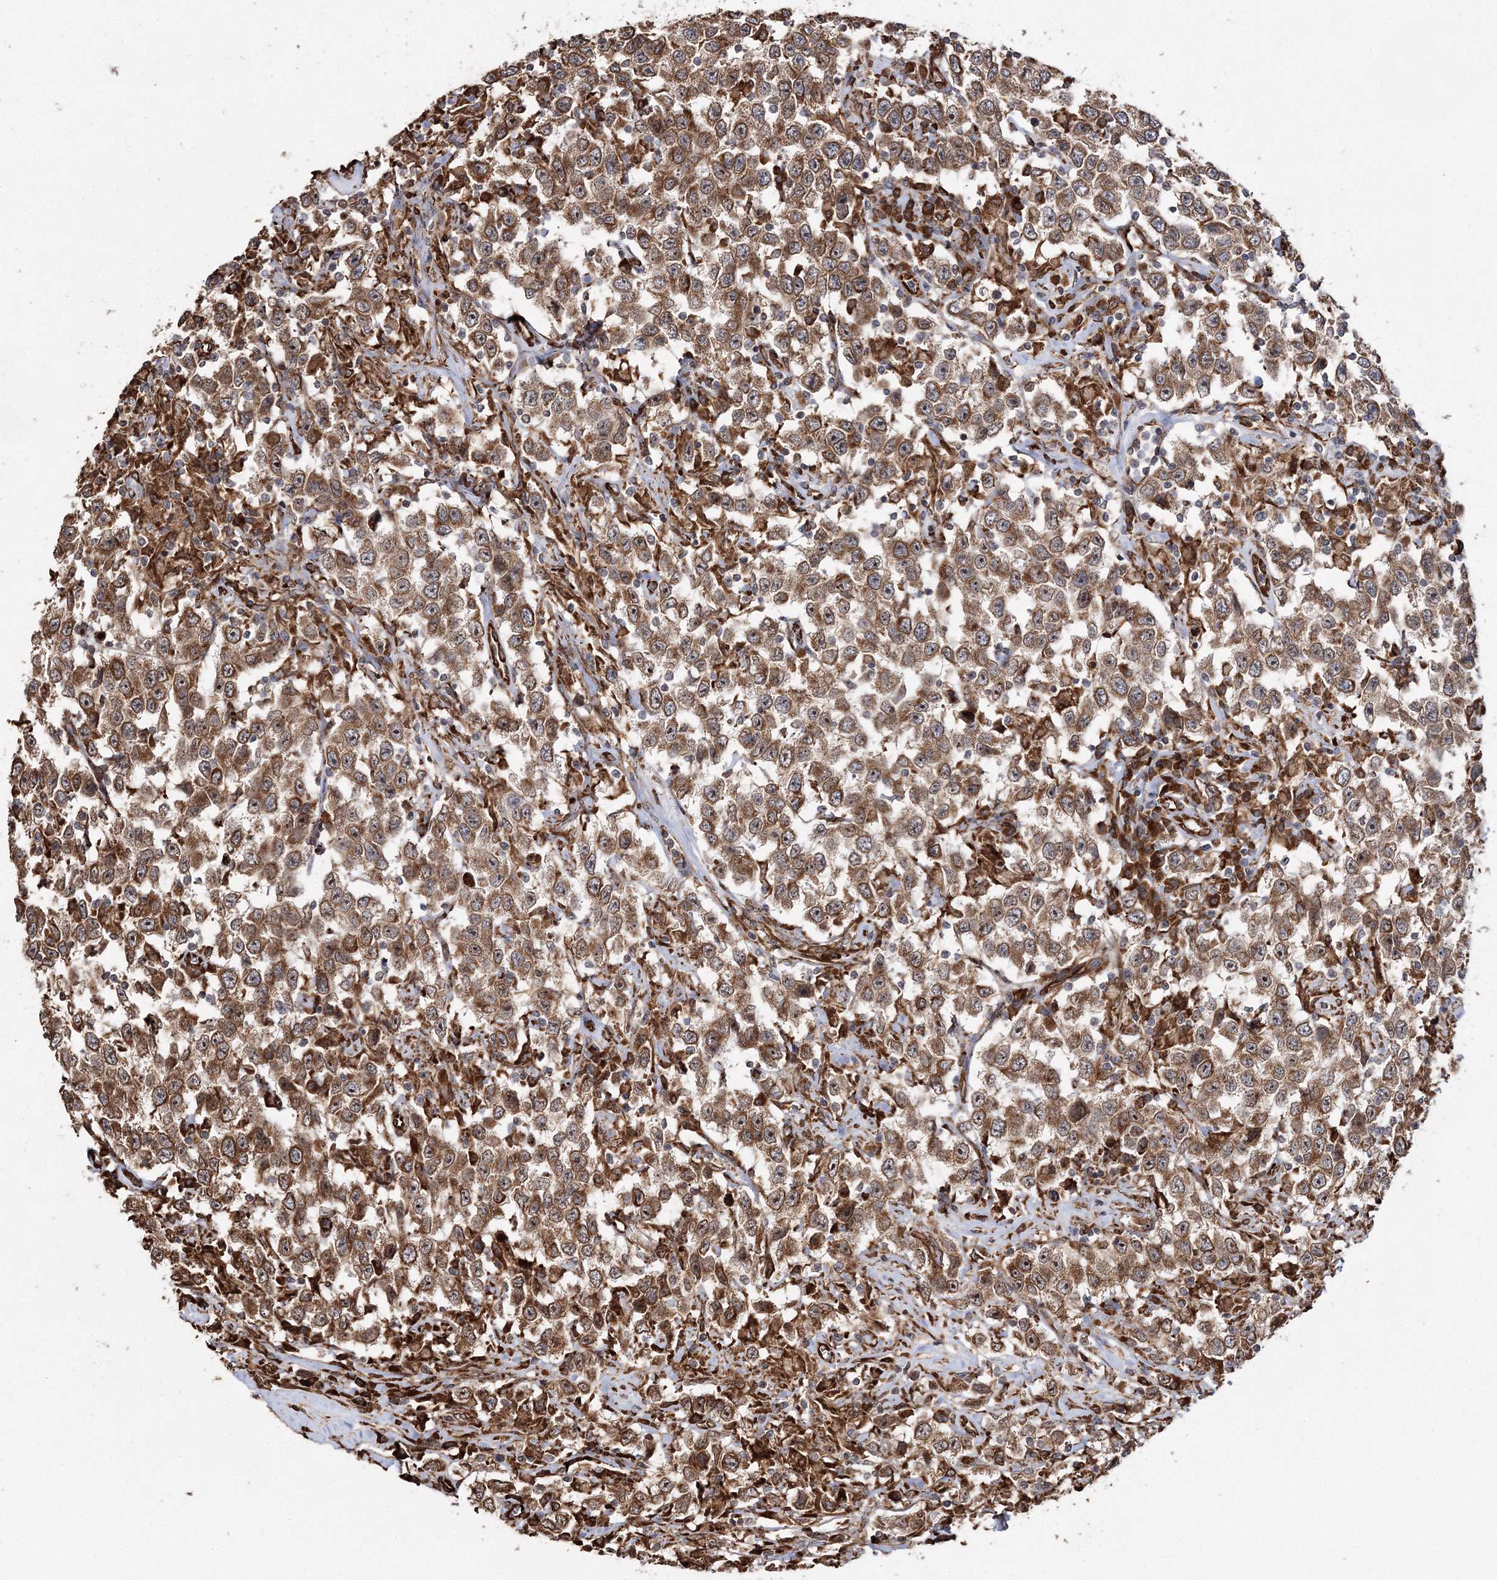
{"staining": {"intensity": "moderate", "quantity": ">75%", "location": "cytoplasmic/membranous"}, "tissue": "testis cancer", "cell_type": "Tumor cells", "image_type": "cancer", "snomed": [{"axis": "morphology", "description": "Seminoma, NOS"}, {"axis": "topography", "description": "Testis"}], "caption": "DAB immunohistochemical staining of human seminoma (testis) reveals moderate cytoplasmic/membranous protein staining in about >75% of tumor cells.", "gene": "SCRN3", "patient": {"sex": "male", "age": 41}}